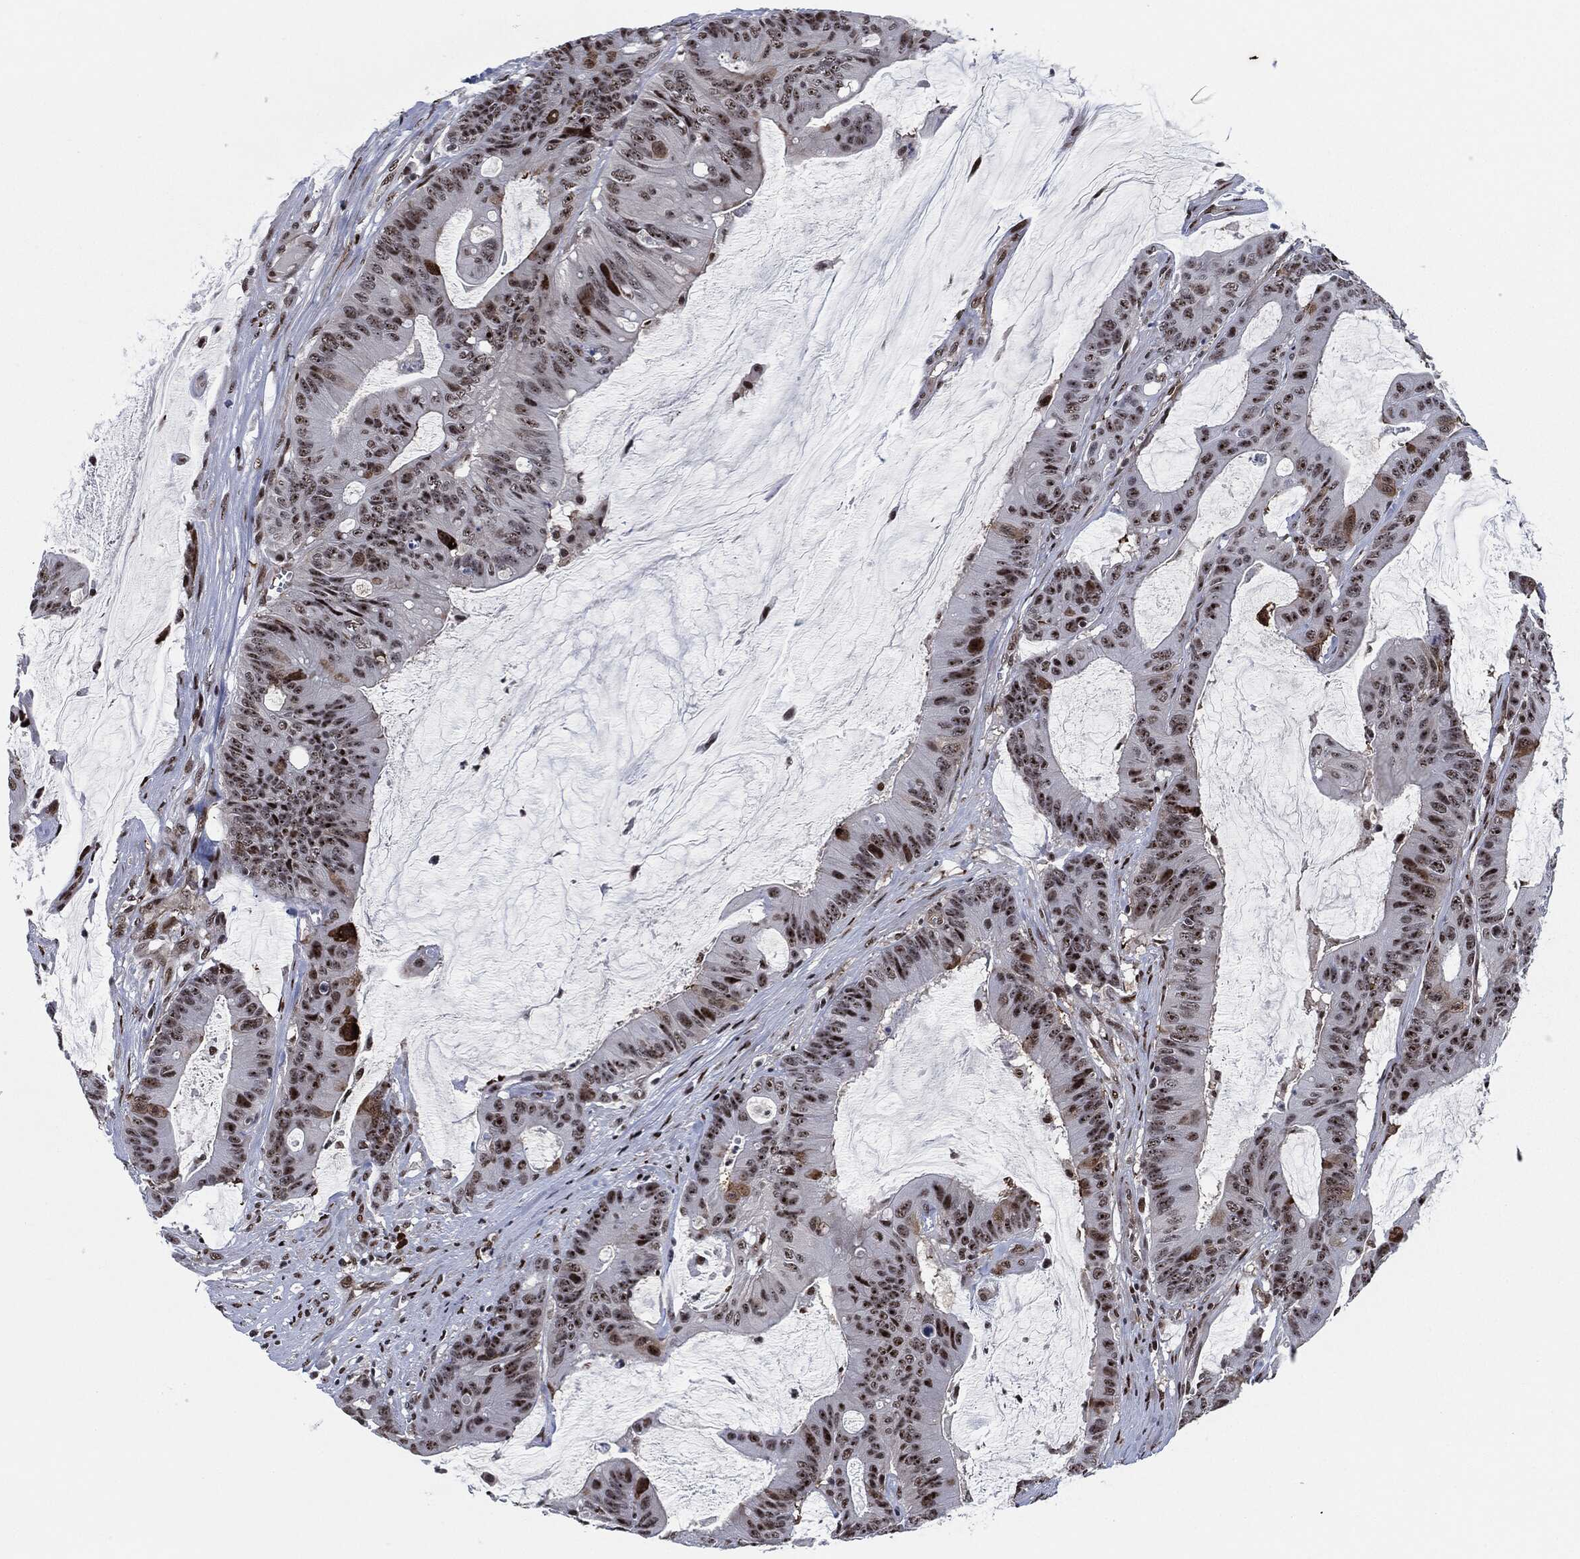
{"staining": {"intensity": "strong", "quantity": "25%-75%", "location": "nuclear"}, "tissue": "colorectal cancer", "cell_type": "Tumor cells", "image_type": "cancer", "snomed": [{"axis": "morphology", "description": "Adenocarcinoma, NOS"}, {"axis": "topography", "description": "Colon"}], "caption": "Immunohistochemical staining of human colorectal cancer (adenocarcinoma) exhibits high levels of strong nuclear positivity in approximately 25%-75% of tumor cells.", "gene": "AKT2", "patient": {"sex": "female", "age": 69}}